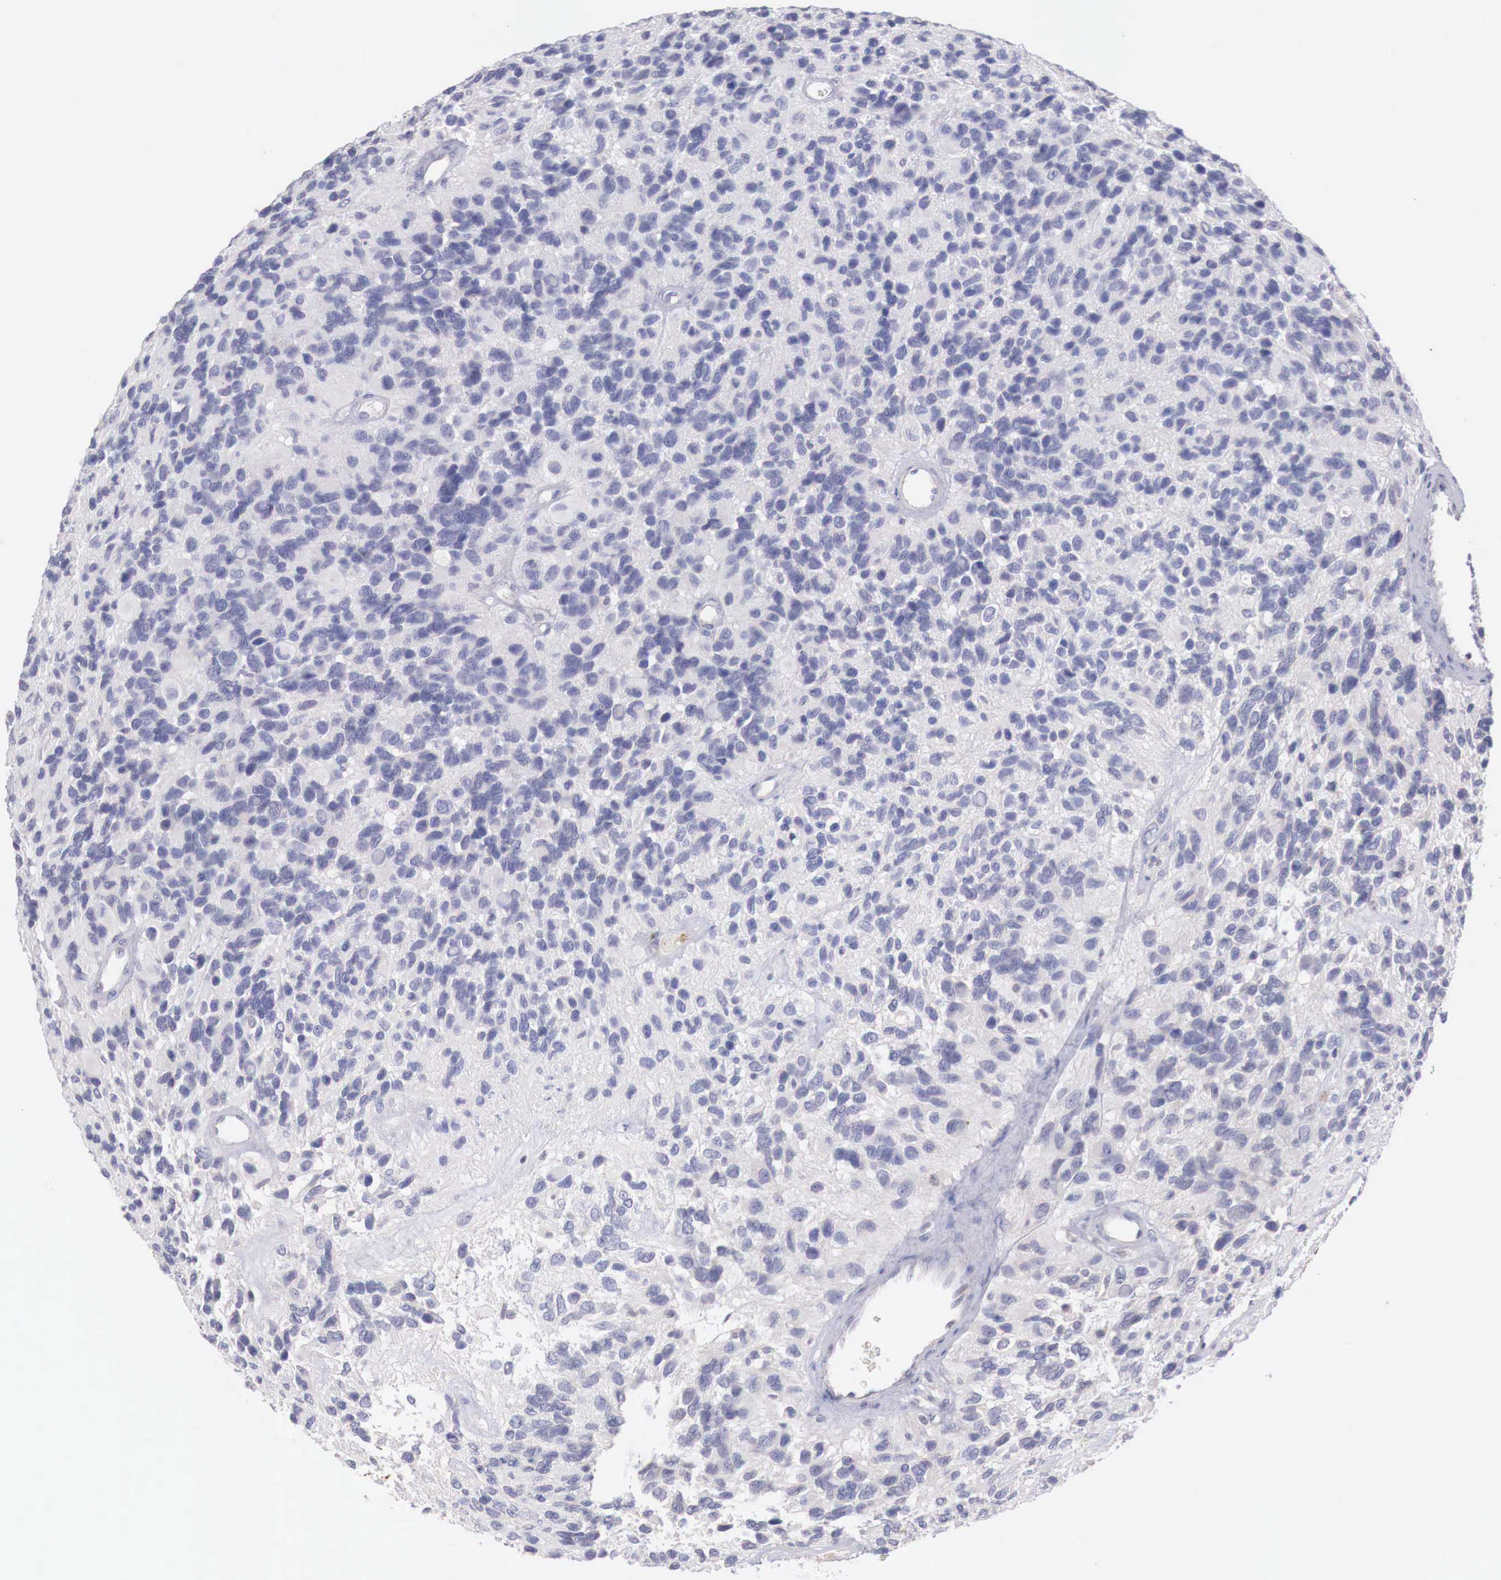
{"staining": {"intensity": "negative", "quantity": "none", "location": "none"}, "tissue": "glioma", "cell_type": "Tumor cells", "image_type": "cancer", "snomed": [{"axis": "morphology", "description": "Glioma, malignant, High grade"}, {"axis": "topography", "description": "Brain"}], "caption": "Glioma stained for a protein using immunohistochemistry (IHC) displays no positivity tumor cells.", "gene": "TRIM13", "patient": {"sex": "male", "age": 77}}